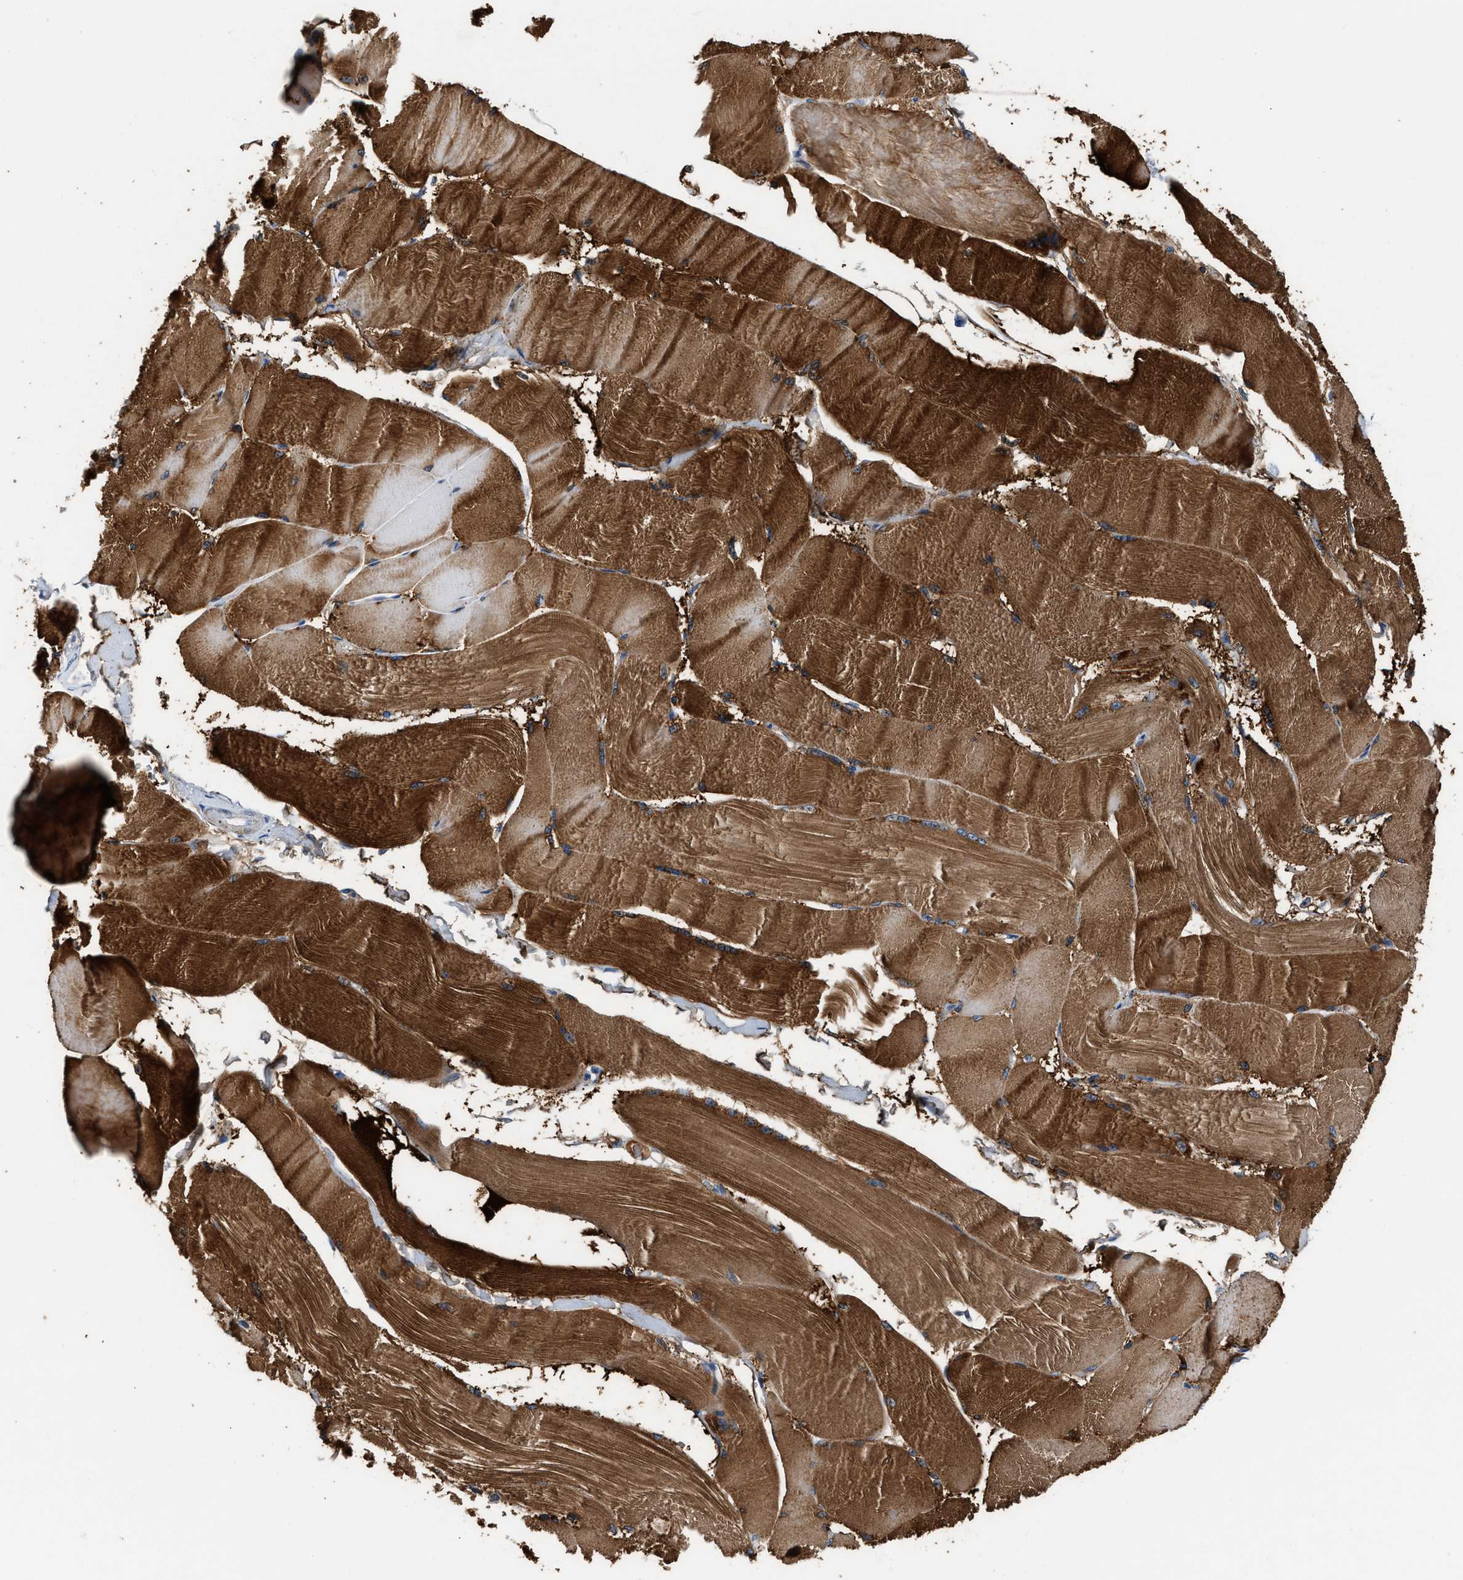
{"staining": {"intensity": "strong", "quantity": ">75%", "location": "cytoplasmic/membranous"}, "tissue": "skeletal muscle", "cell_type": "Myocytes", "image_type": "normal", "snomed": [{"axis": "morphology", "description": "Normal tissue, NOS"}, {"axis": "topography", "description": "Skin"}, {"axis": "topography", "description": "Skeletal muscle"}], "caption": "Protein expression analysis of normal skeletal muscle demonstrates strong cytoplasmic/membranous positivity in about >75% of myocytes. (DAB (3,3'-diaminobenzidine) IHC with brightfield microscopy, high magnification).", "gene": "TUT7", "patient": {"sex": "male", "age": 83}}